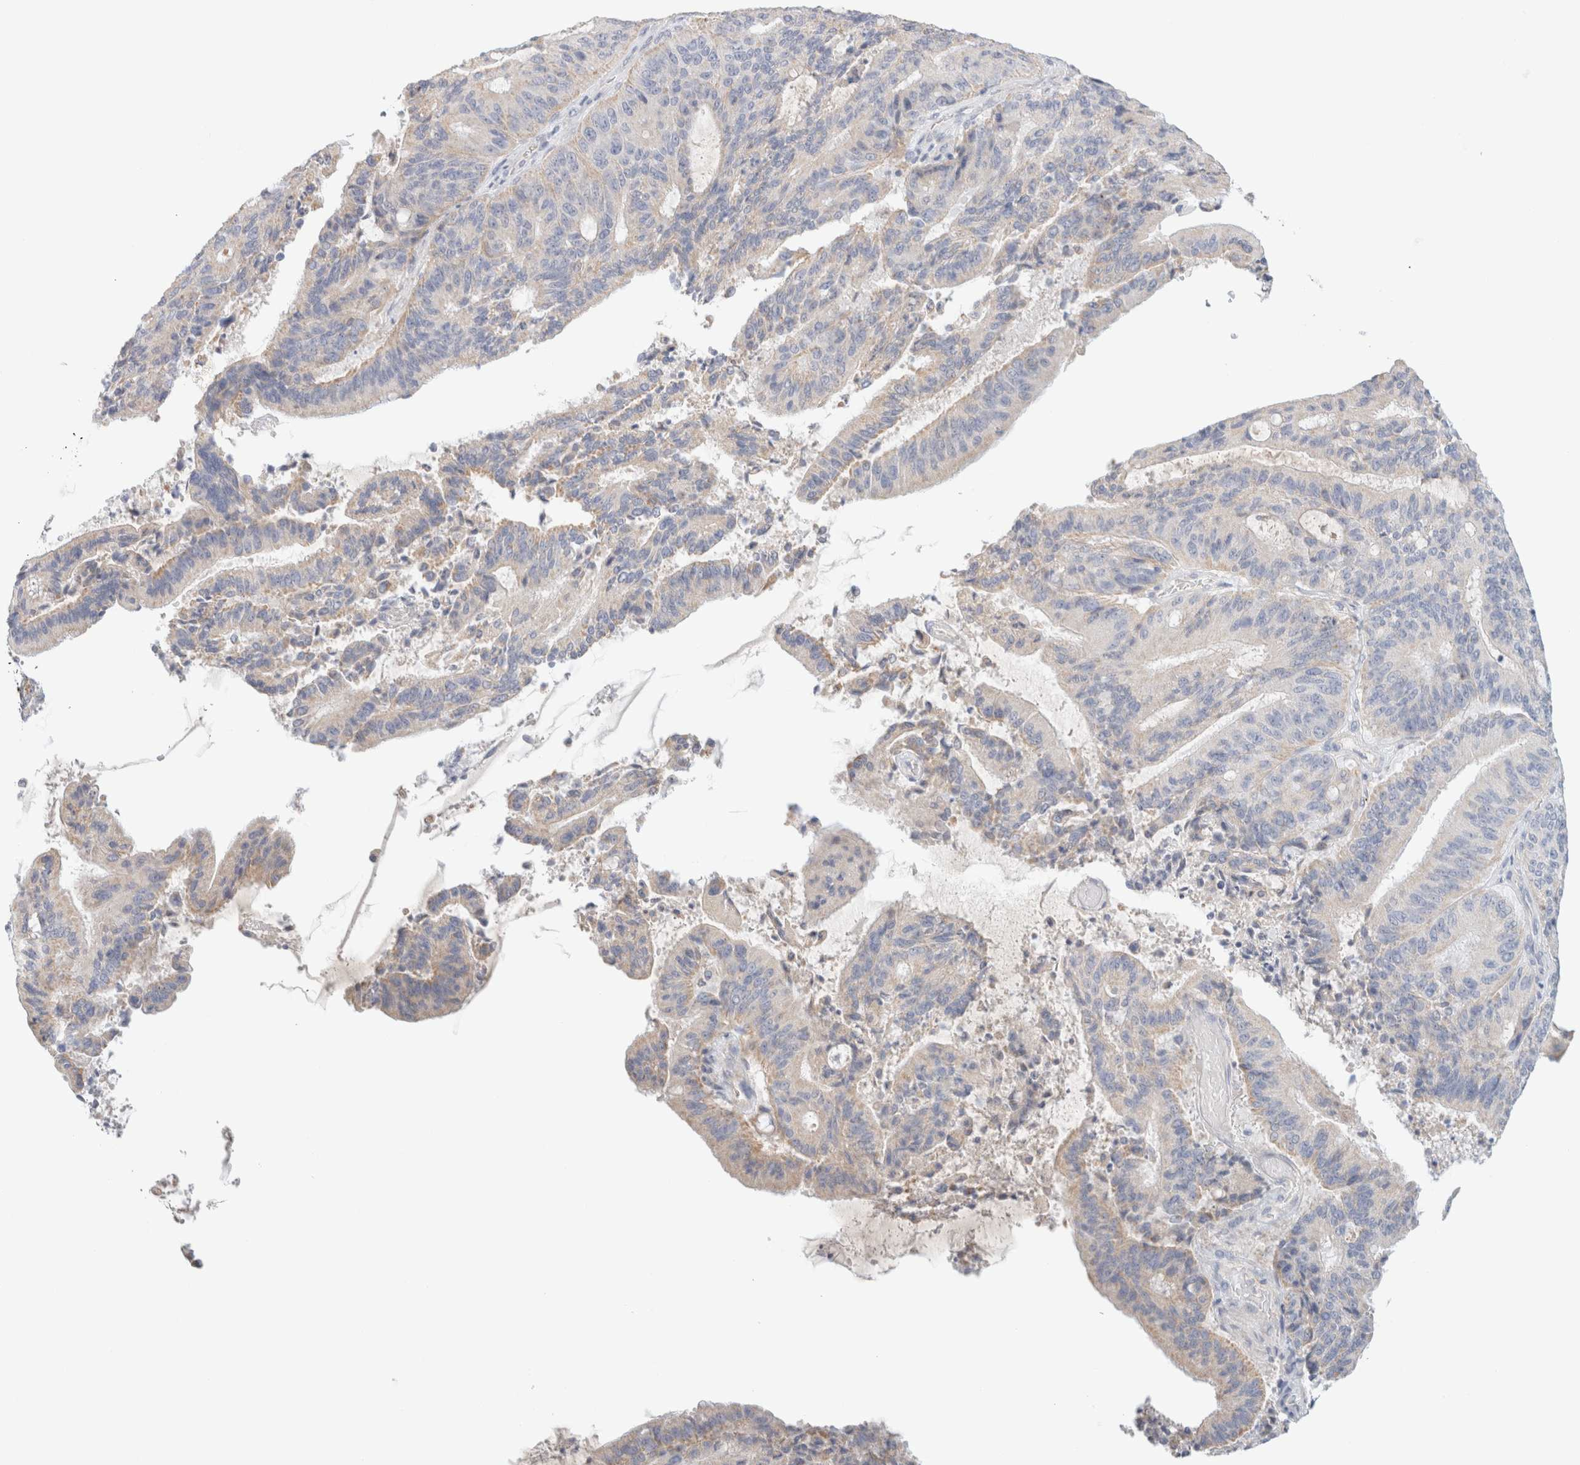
{"staining": {"intensity": "weak", "quantity": "25%-75%", "location": "cytoplasmic/membranous"}, "tissue": "liver cancer", "cell_type": "Tumor cells", "image_type": "cancer", "snomed": [{"axis": "morphology", "description": "Normal tissue, NOS"}, {"axis": "morphology", "description": "Cholangiocarcinoma"}, {"axis": "topography", "description": "Liver"}, {"axis": "topography", "description": "Peripheral nerve tissue"}], "caption": "Protein staining demonstrates weak cytoplasmic/membranous positivity in about 25%-75% of tumor cells in liver cancer (cholangiocarcinoma).", "gene": "HEXD", "patient": {"sex": "female", "age": 73}}